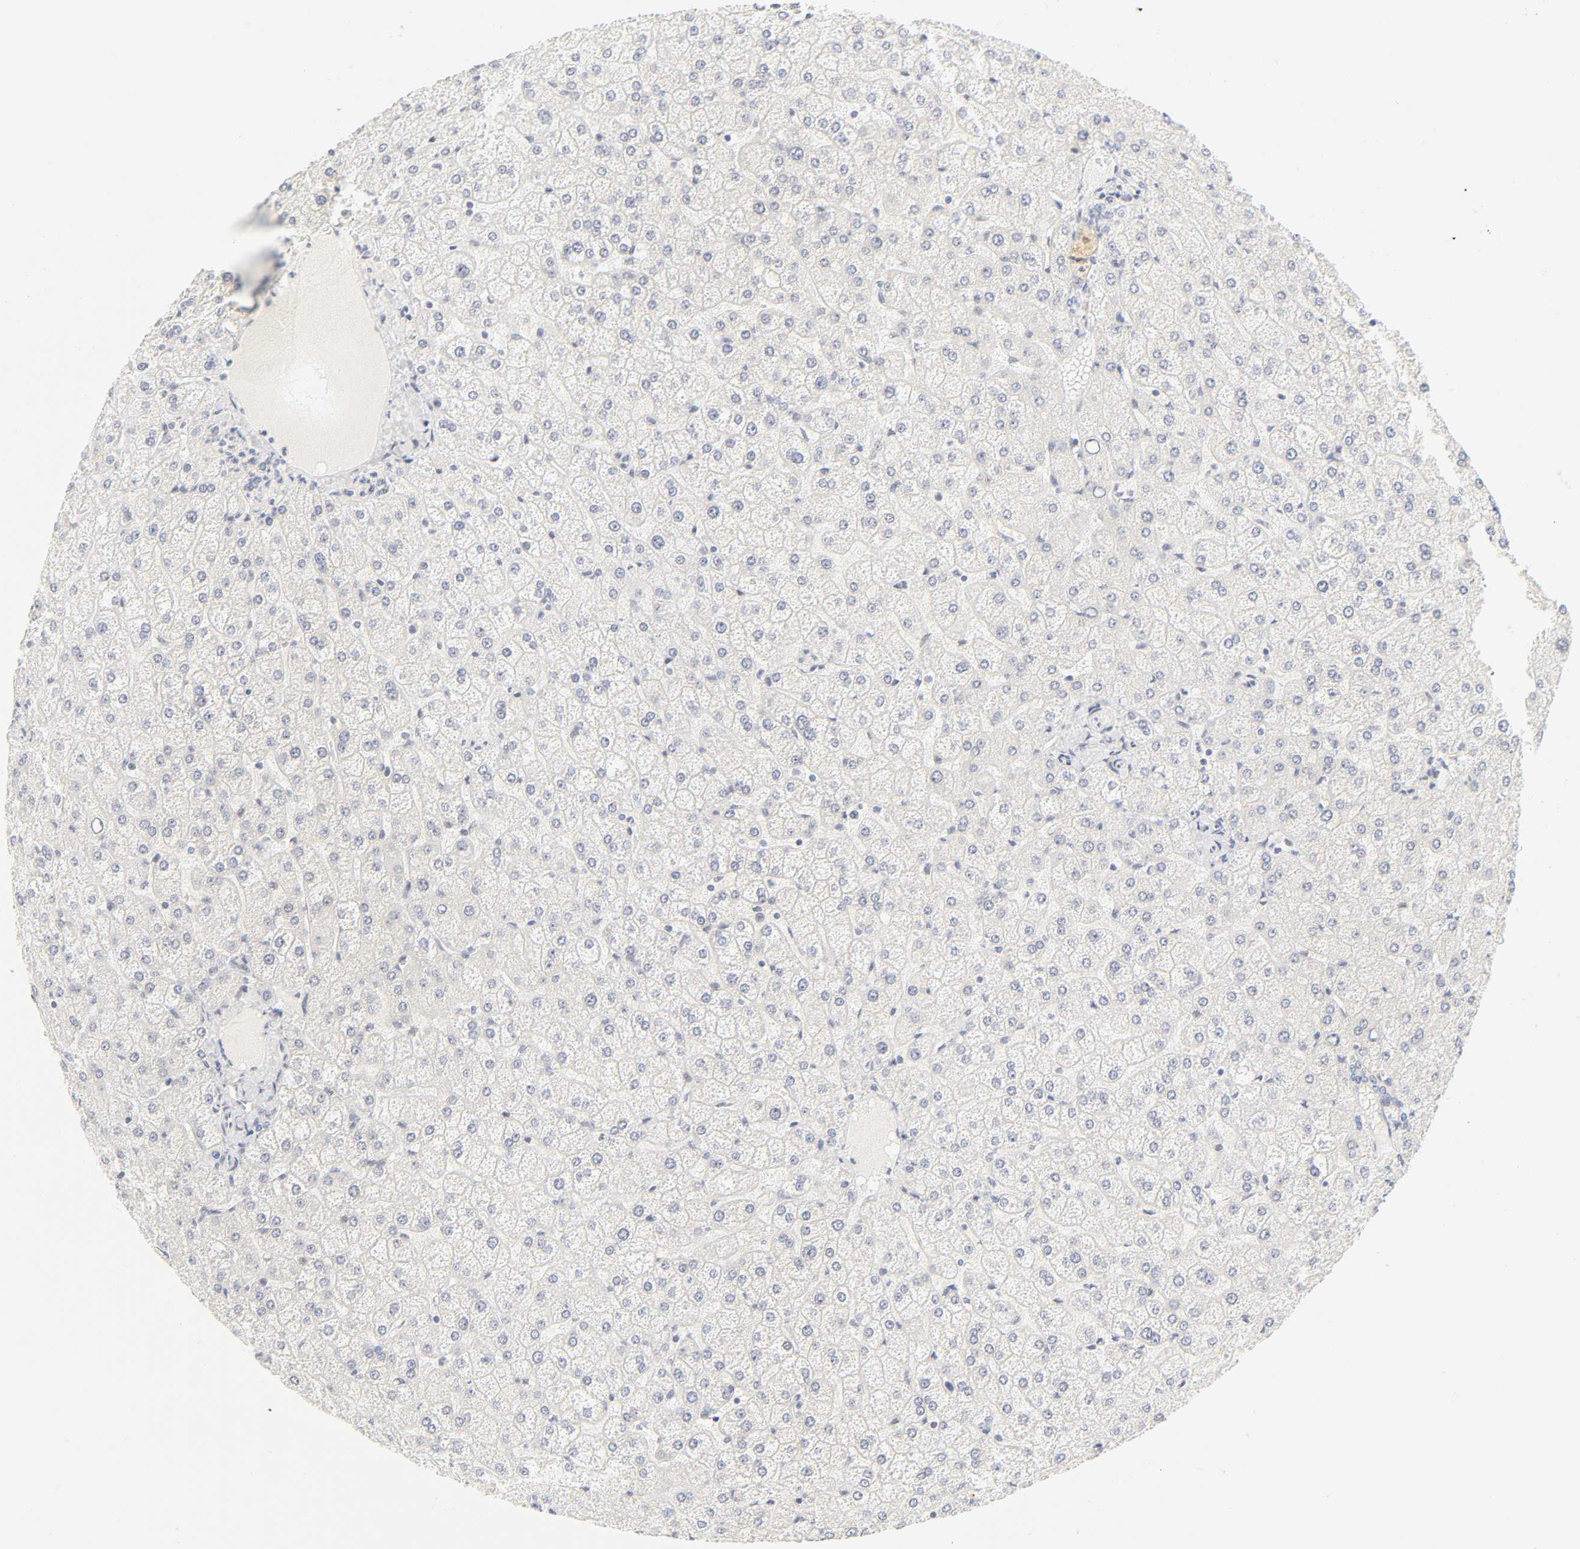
{"staining": {"intensity": "negative", "quantity": "none", "location": "none"}, "tissue": "liver", "cell_type": "Cholangiocytes", "image_type": "normal", "snomed": [{"axis": "morphology", "description": "Normal tissue, NOS"}, {"axis": "topography", "description": "Liver"}], "caption": "The image shows no significant staining in cholangiocytes of liver.", "gene": "MNAT1", "patient": {"sex": "female", "age": 32}}